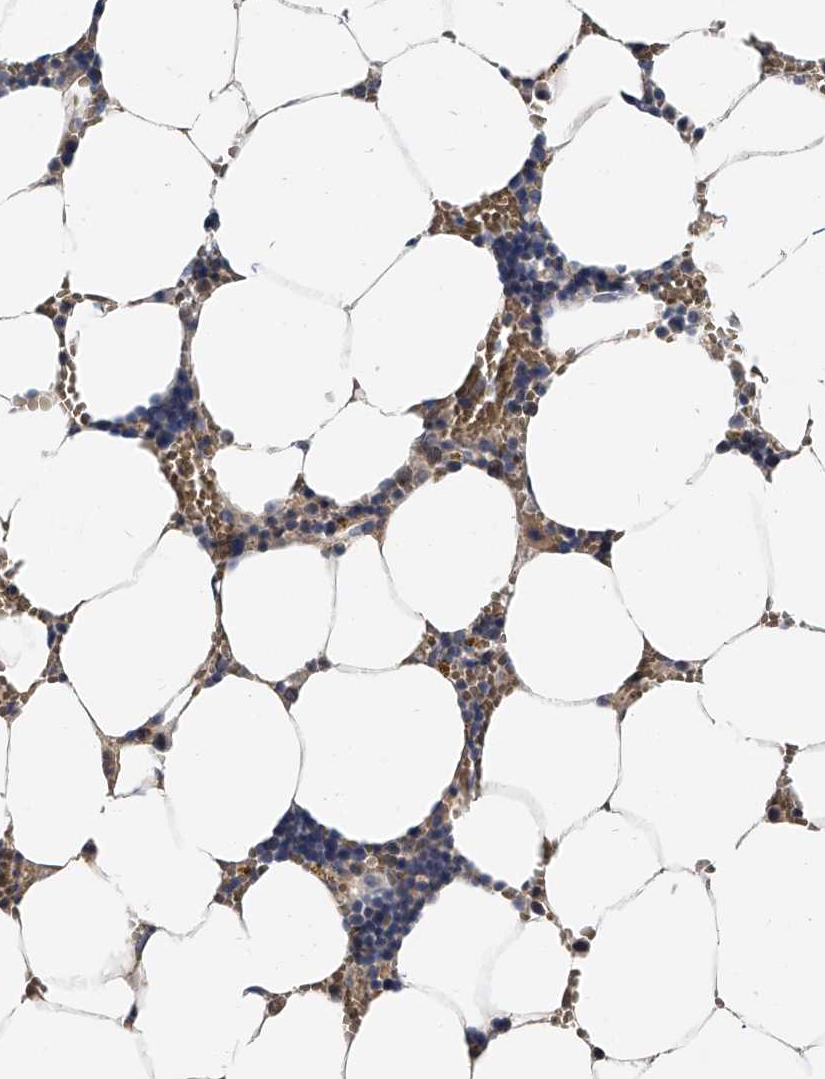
{"staining": {"intensity": "weak", "quantity": "<25%", "location": "cytoplasmic/membranous"}, "tissue": "bone marrow", "cell_type": "Hematopoietic cells", "image_type": "normal", "snomed": [{"axis": "morphology", "description": "Normal tissue, NOS"}, {"axis": "topography", "description": "Bone marrow"}], "caption": "Immunohistochemical staining of benign bone marrow exhibits no significant positivity in hematopoietic cells. The staining was performed using DAB (3,3'-diaminobenzidine) to visualize the protein expression in brown, while the nuclei were stained in blue with hematoxylin (Magnification: 20x).", "gene": "CD200", "patient": {"sex": "male", "age": 70}}